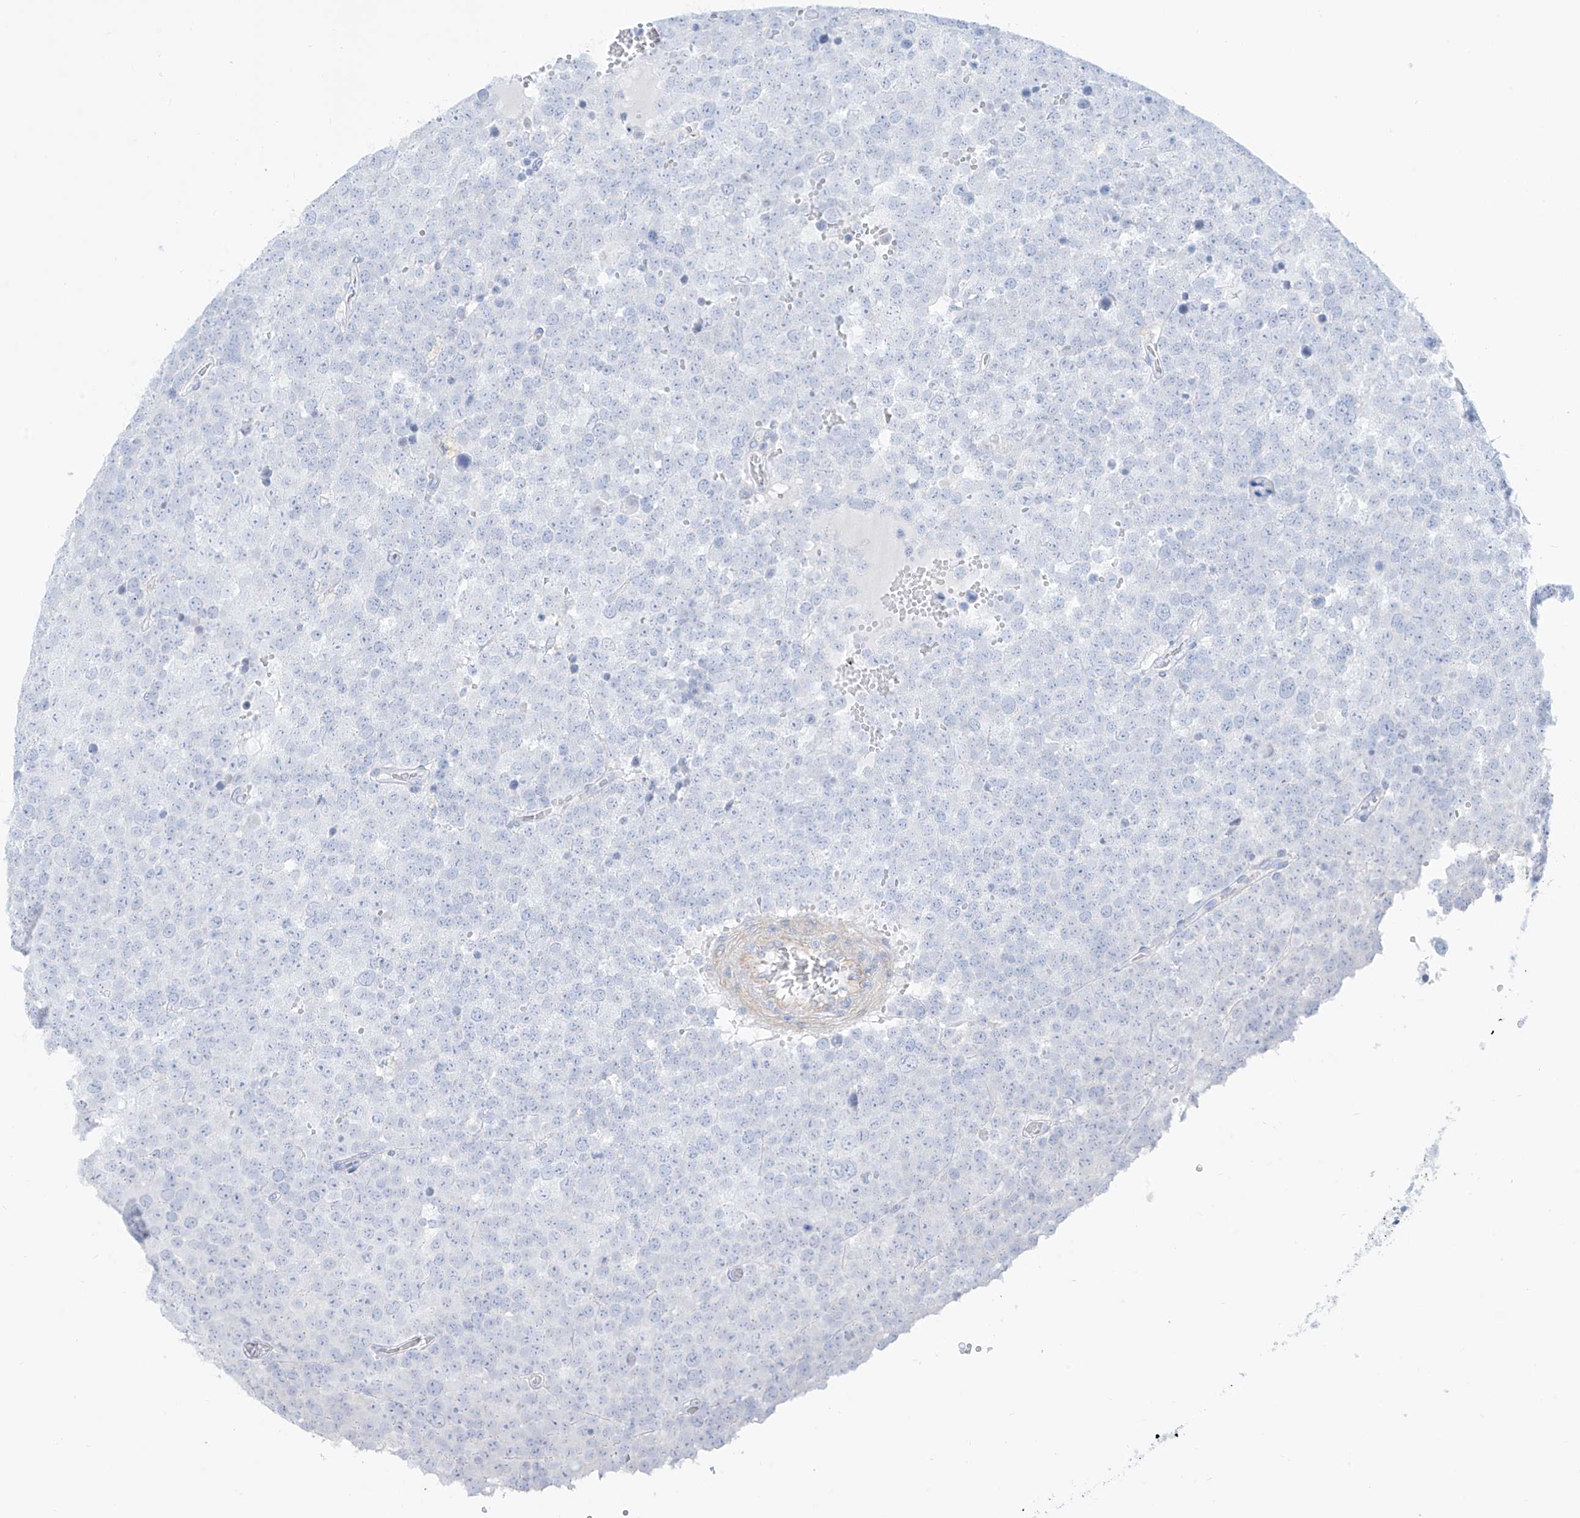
{"staining": {"intensity": "negative", "quantity": "none", "location": "none"}, "tissue": "testis cancer", "cell_type": "Tumor cells", "image_type": "cancer", "snomed": [{"axis": "morphology", "description": "Seminoma, NOS"}, {"axis": "topography", "description": "Testis"}], "caption": "Seminoma (testis) was stained to show a protein in brown. There is no significant staining in tumor cells.", "gene": "SLC26A3", "patient": {"sex": "male", "age": 71}}